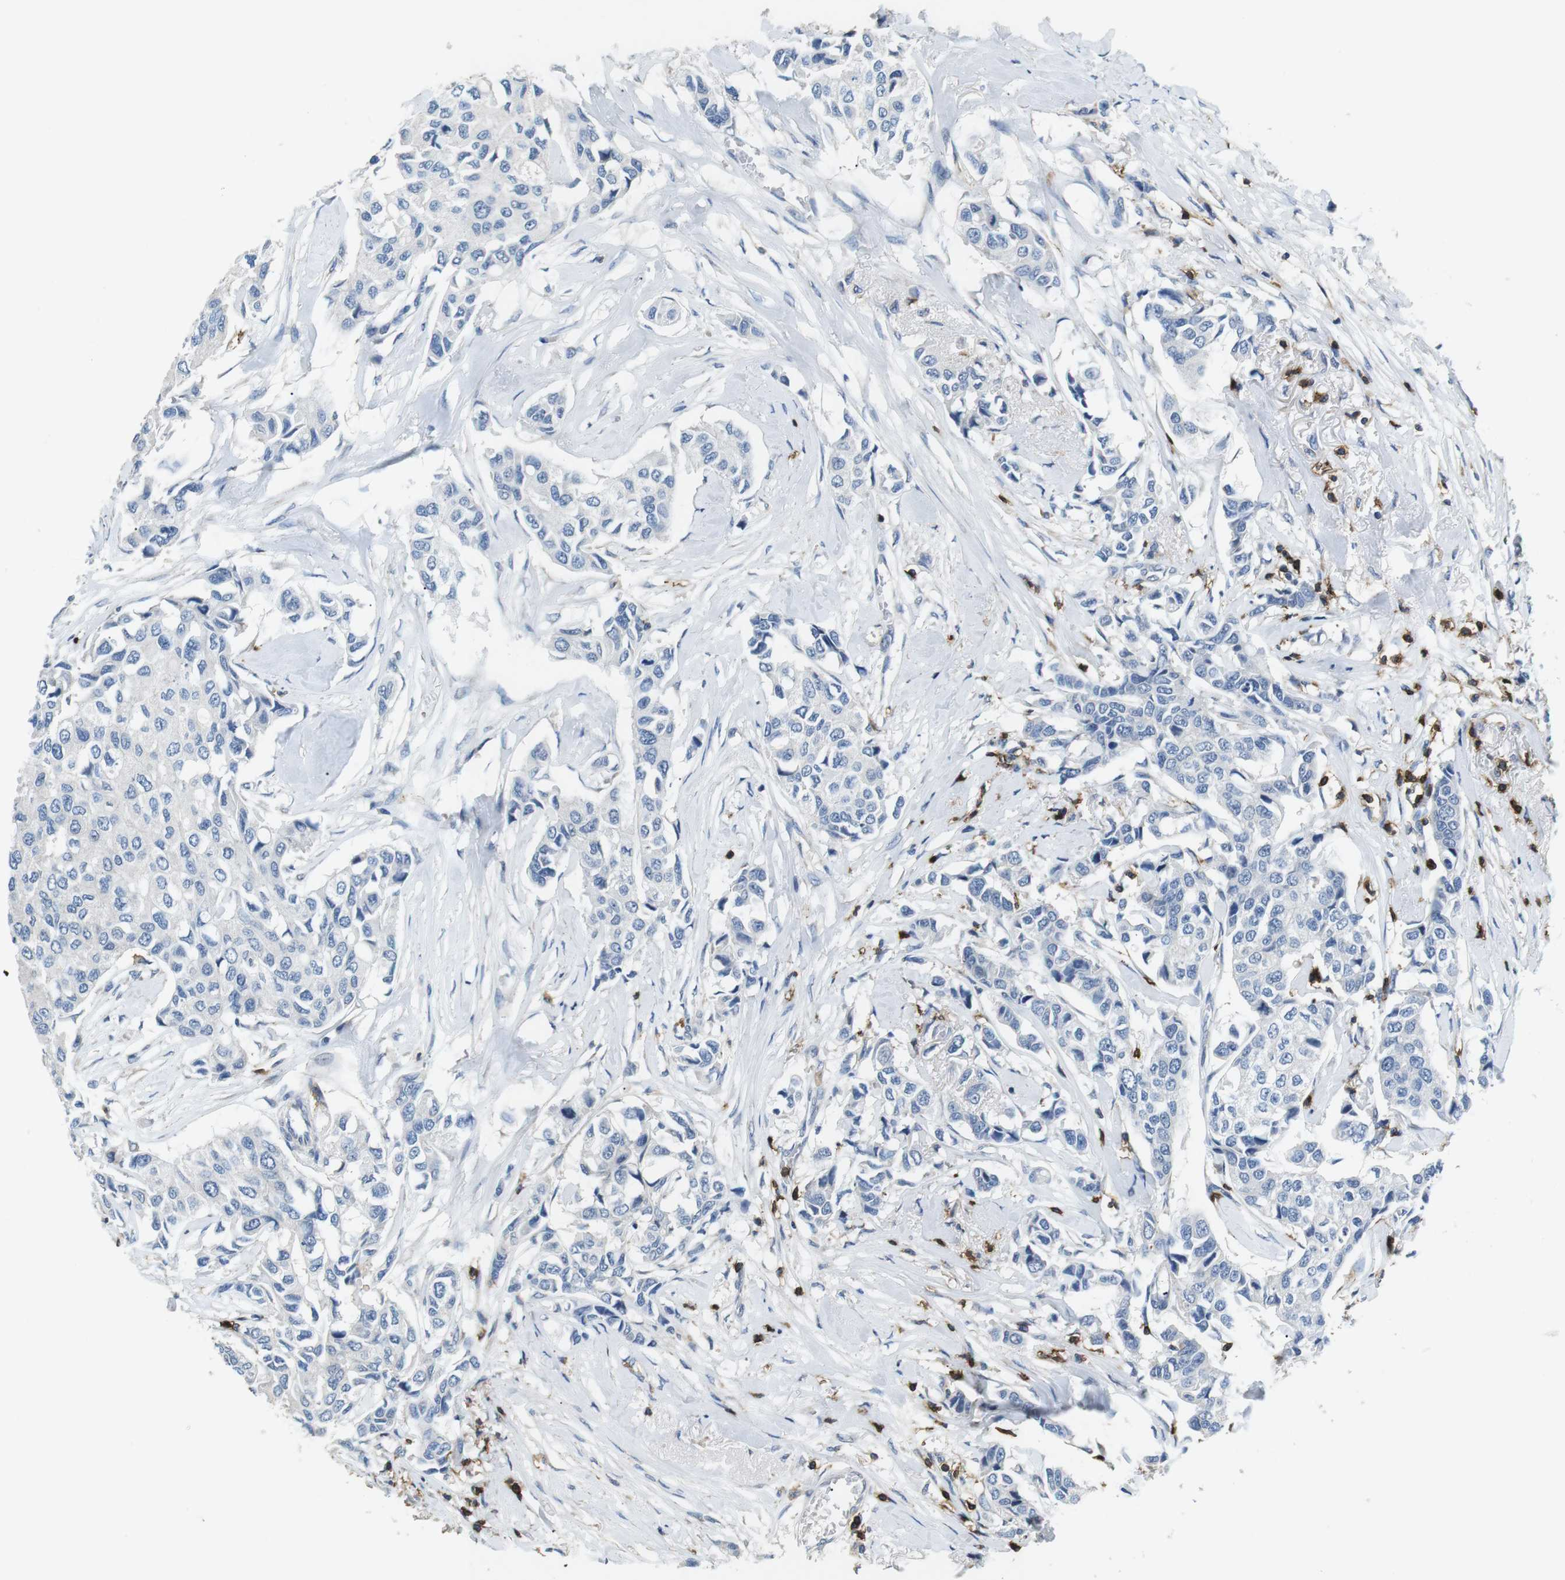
{"staining": {"intensity": "negative", "quantity": "none", "location": "none"}, "tissue": "breast cancer", "cell_type": "Tumor cells", "image_type": "cancer", "snomed": [{"axis": "morphology", "description": "Duct carcinoma"}, {"axis": "topography", "description": "Breast"}], "caption": "IHC of human breast cancer shows no positivity in tumor cells.", "gene": "CD6", "patient": {"sex": "female", "age": 80}}